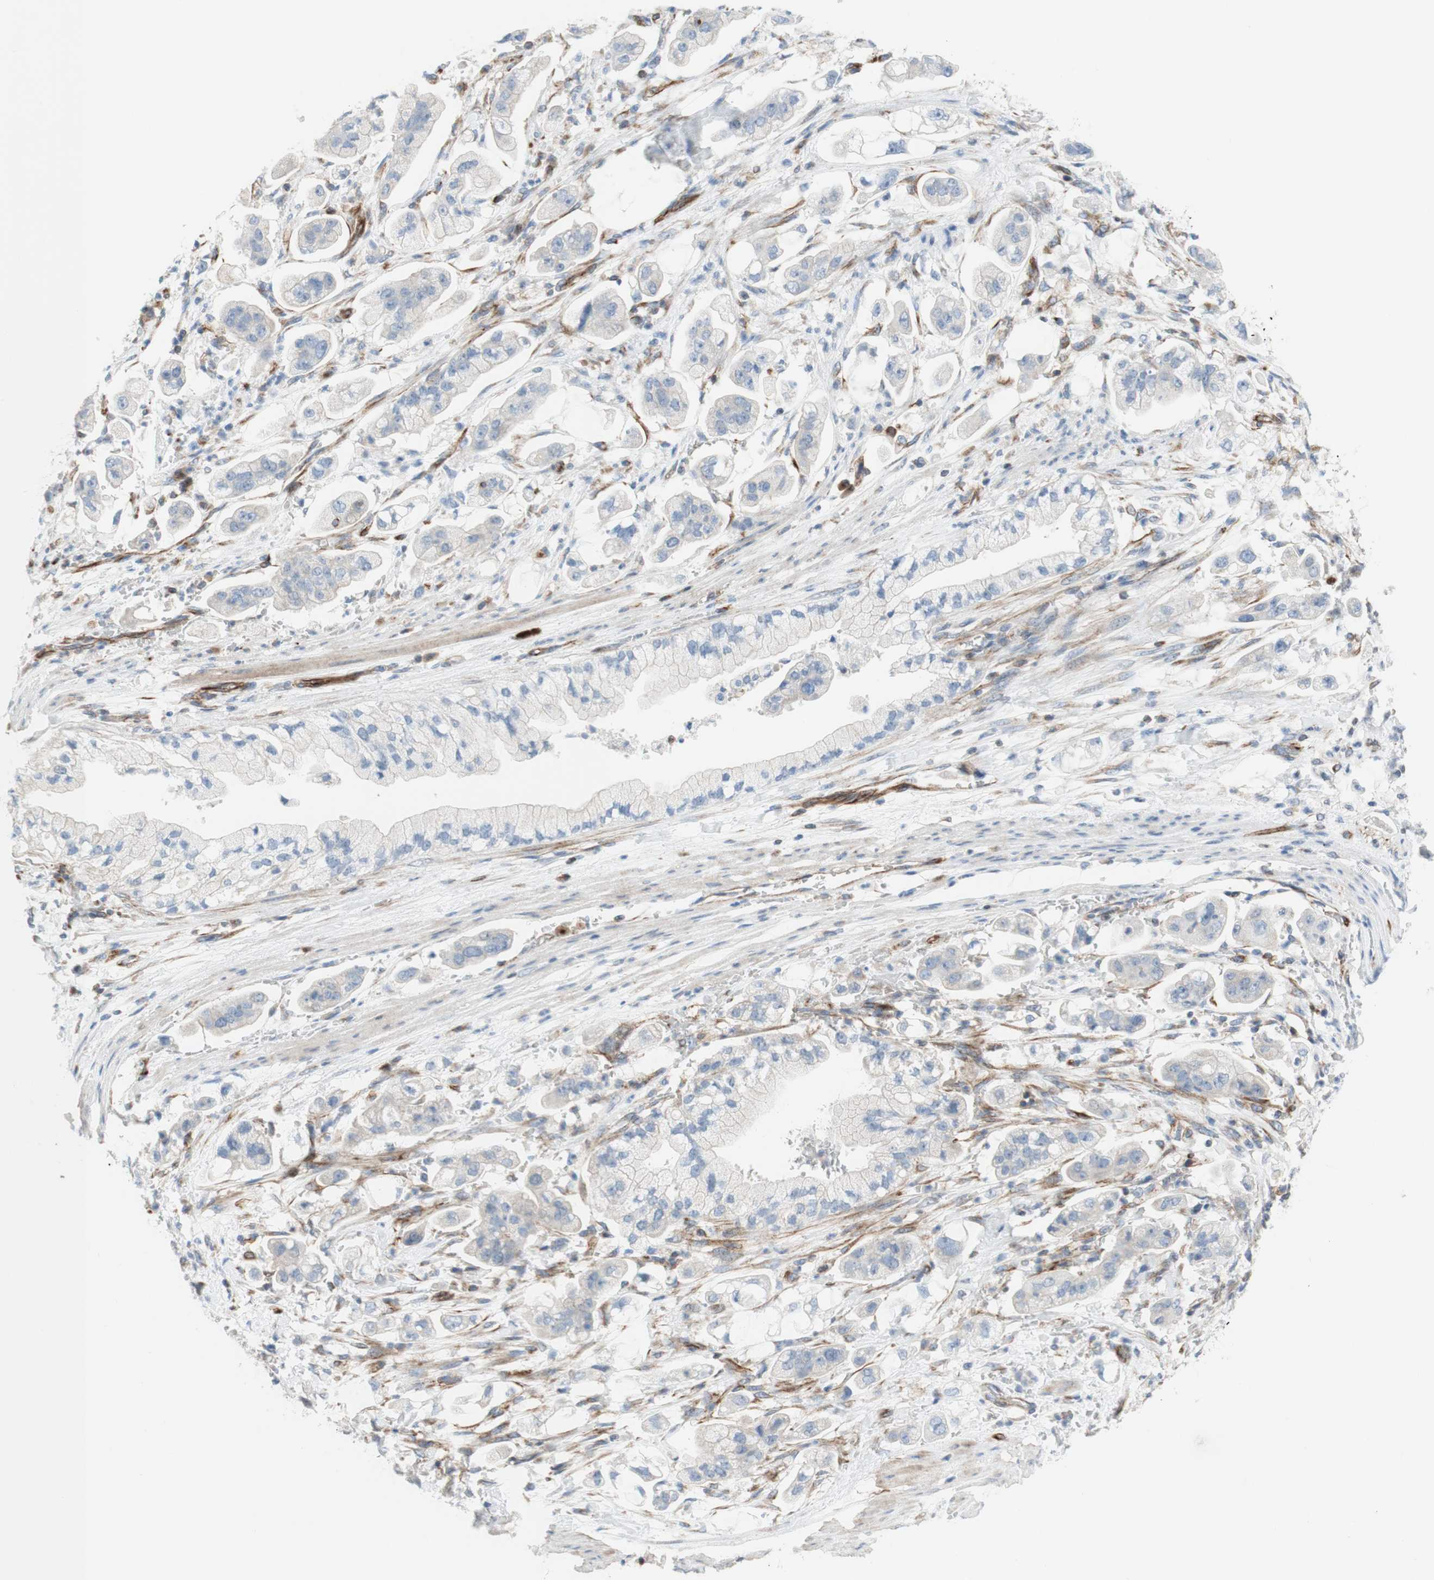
{"staining": {"intensity": "weak", "quantity": ">75%", "location": "cytoplasmic/membranous"}, "tissue": "stomach cancer", "cell_type": "Tumor cells", "image_type": "cancer", "snomed": [{"axis": "morphology", "description": "Adenocarcinoma, NOS"}, {"axis": "topography", "description": "Stomach"}], "caption": "Adenocarcinoma (stomach) stained with DAB immunohistochemistry (IHC) displays low levels of weak cytoplasmic/membranous staining in approximately >75% of tumor cells.", "gene": "POU2AF1", "patient": {"sex": "male", "age": 62}}